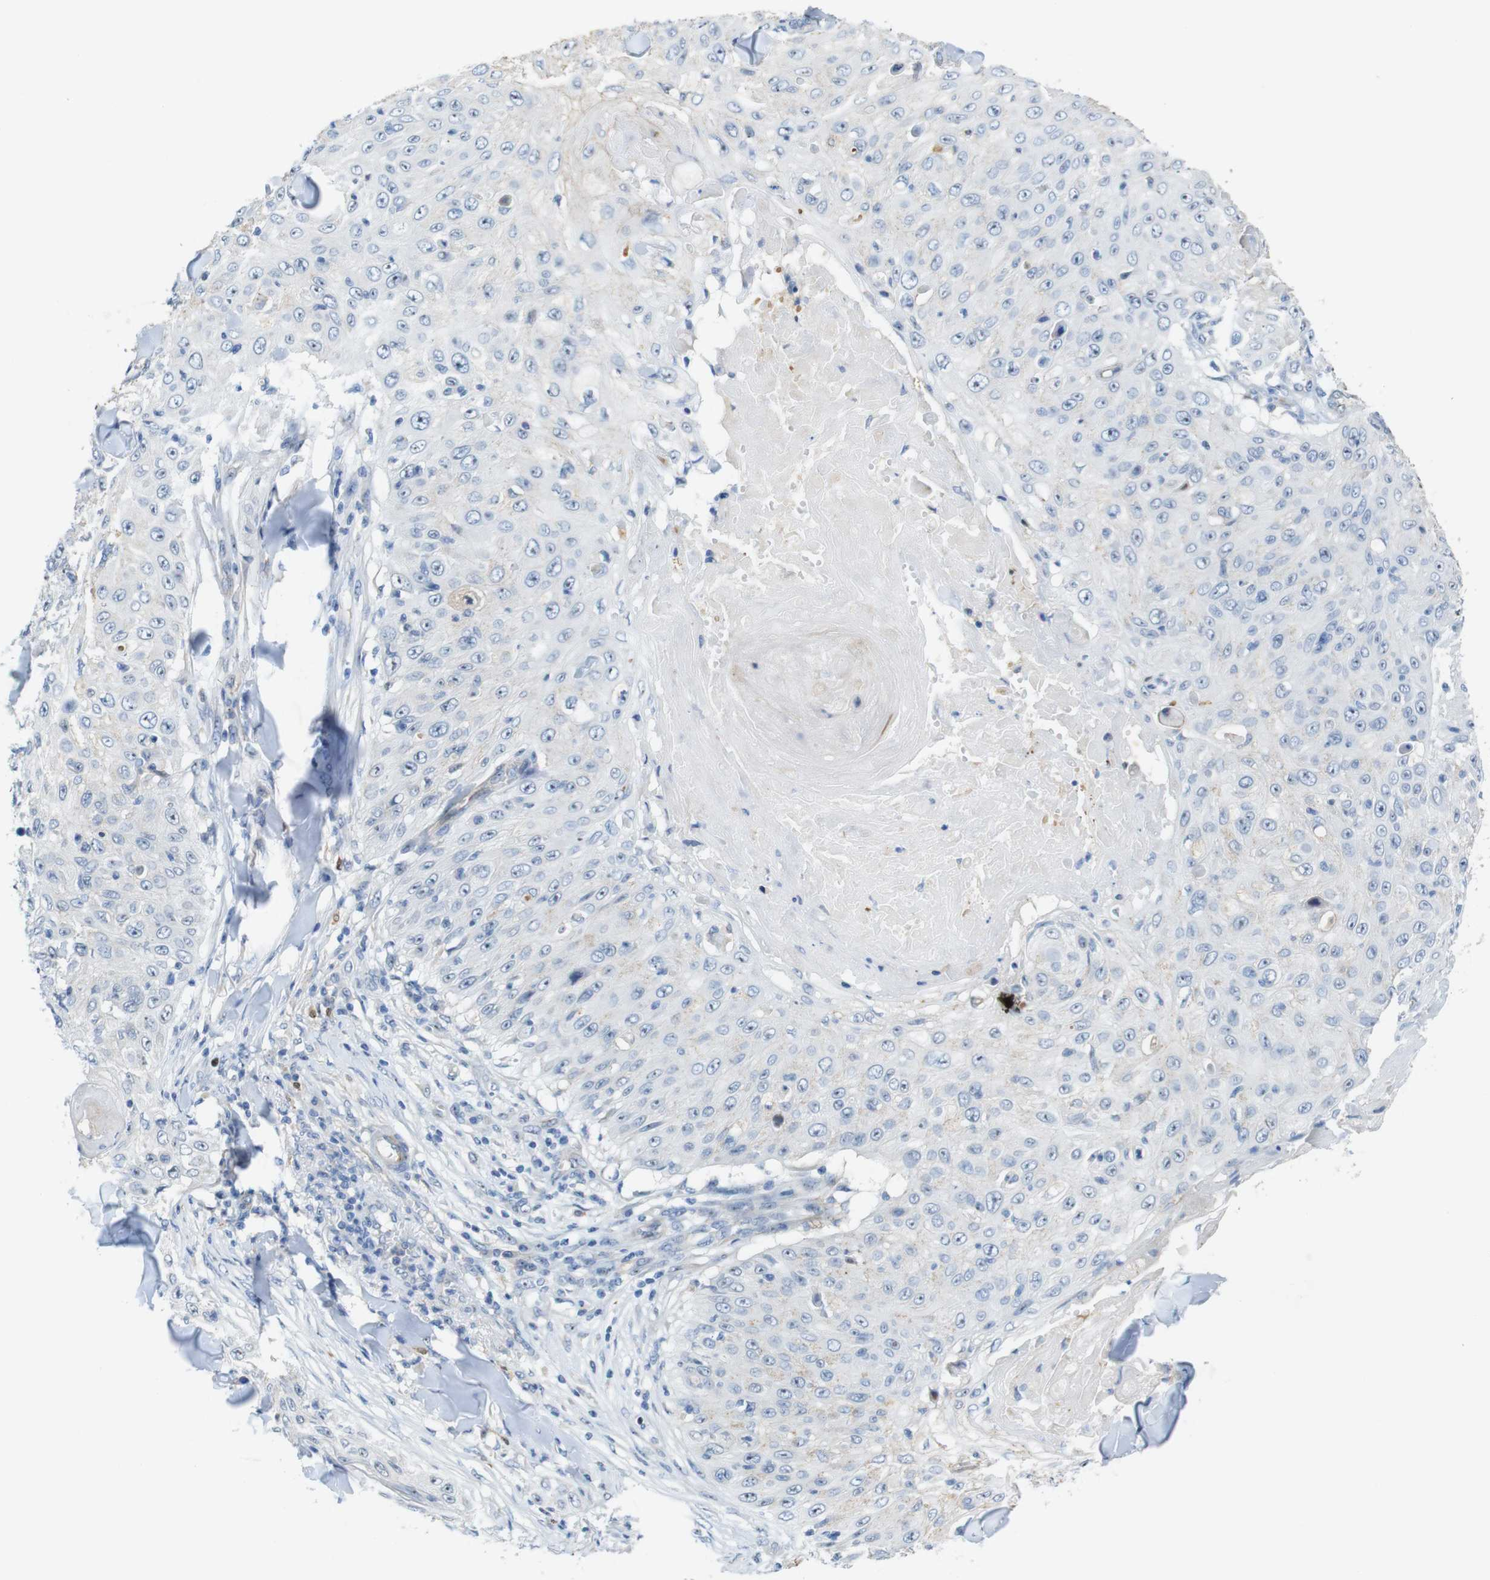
{"staining": {"intensity": "negative", "quantity": "none", "location": "none"}, "tissue": "skin cancer", "cell_type": "Tumor cells", "image_type": "cancer", "snomed": [{"axis": "morphology", "description": "Squamous cell carcinoma, NOS"}, {"axis": "topography", "description": "Skin"}], "caption": "This histopathology image is of skin cancer stained with immunohistochemistry (IHC) to label a protein in brown with the nuclei are counter-stained blue. There is no positivity in tumor cells. Nuclei are stained in blue.", "gene": "TJP3", "patient": {"sex": "male", "age": 86}}